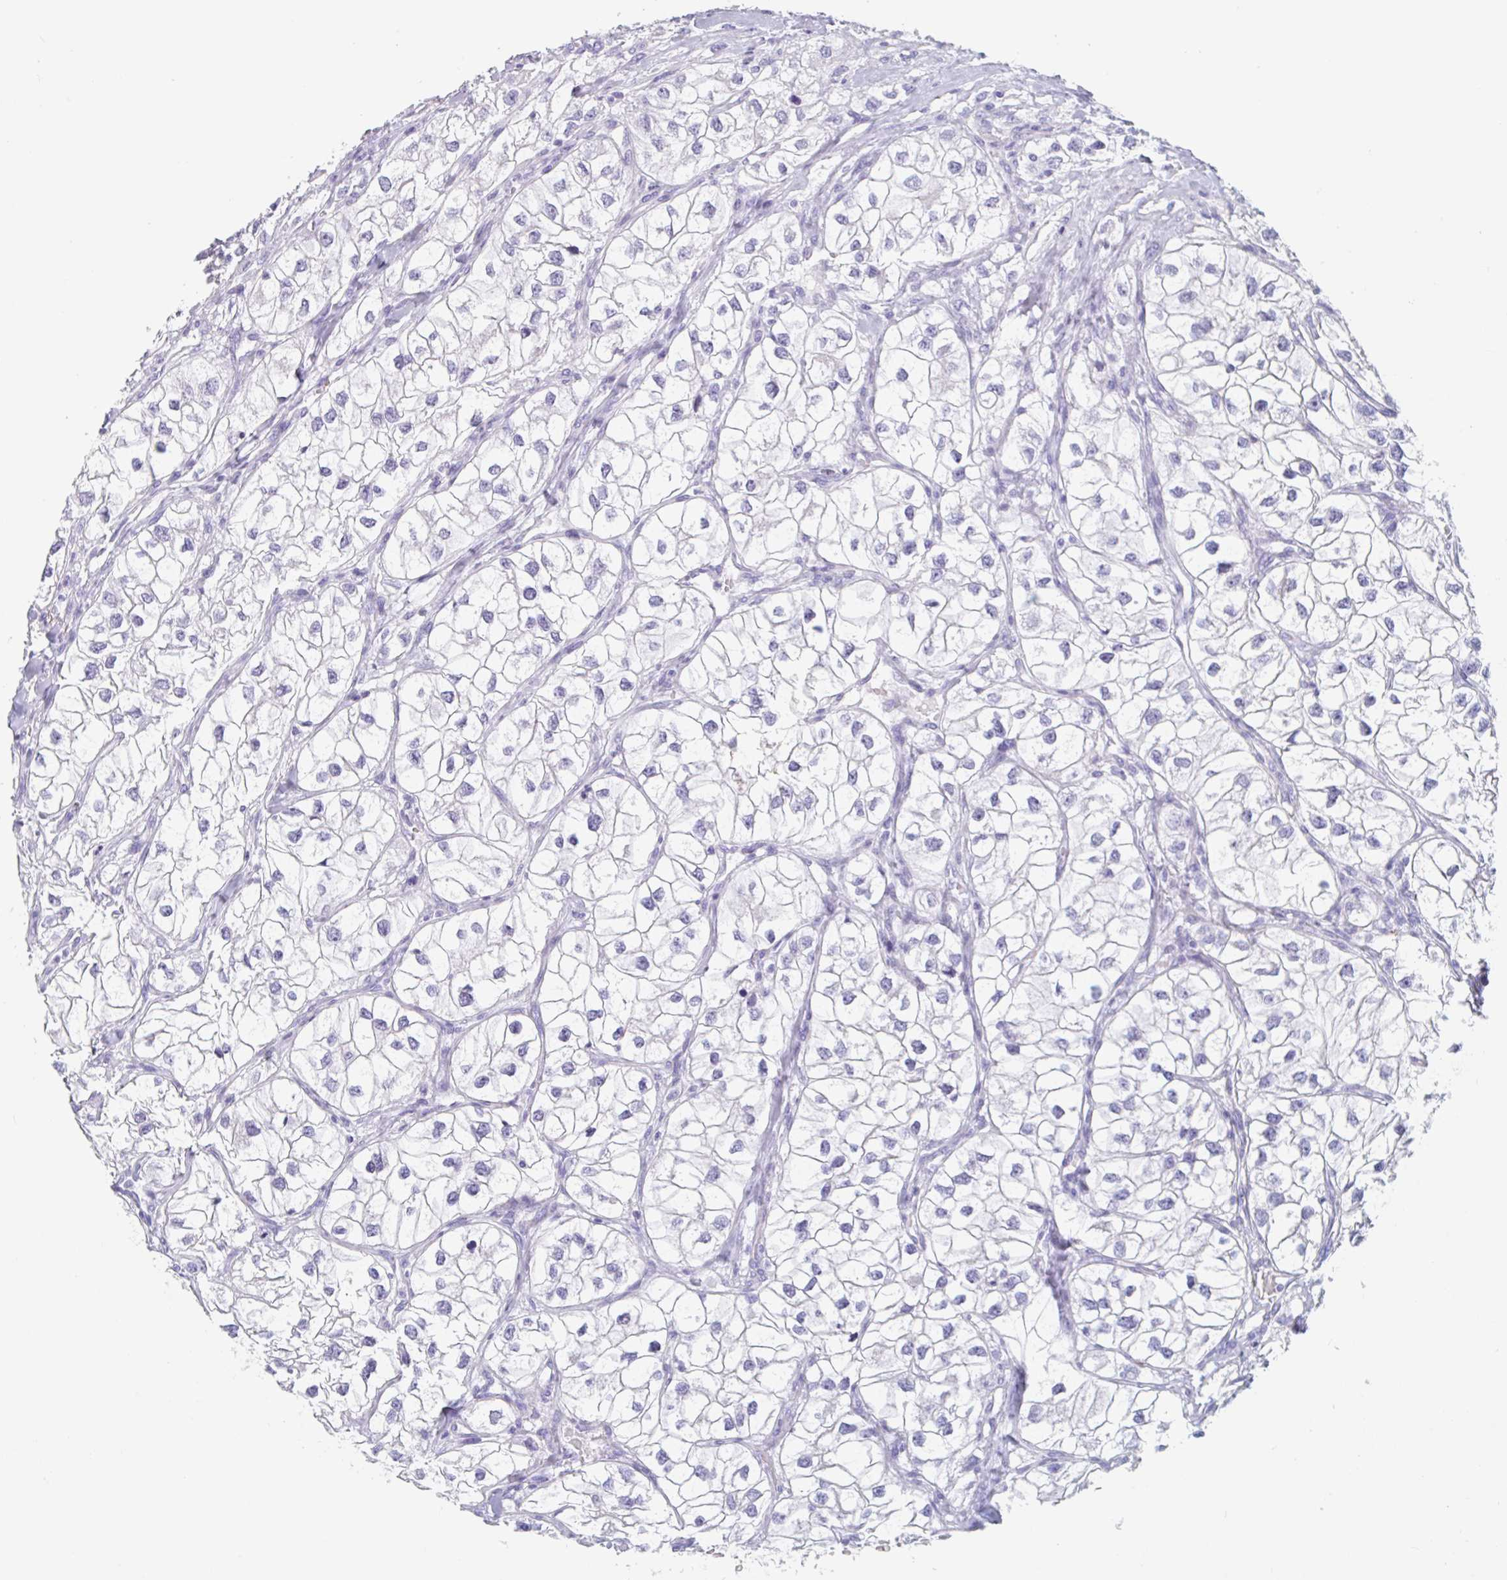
{"staining": {"intensity": "negative", "quantity": "none", "location": "none"}, "tissue": "renal cancer", "cell_type": "Tumor cells", "image_type": "cancer", "snomed": [{"axis": "morphology", "description": "Adenocarcinoma, NOS"}, {"axis": "topography", "description": "Kidney"}], "caption": "An immunohistochemistry (IHC) histopathology image of renal cancer (adenocarcinoma) is shown. There is no staining in tumor cells of renal cancer (adenocarcinoma).", "gene": "EMC4", "patient": {"sex": "male", "age": 59}}